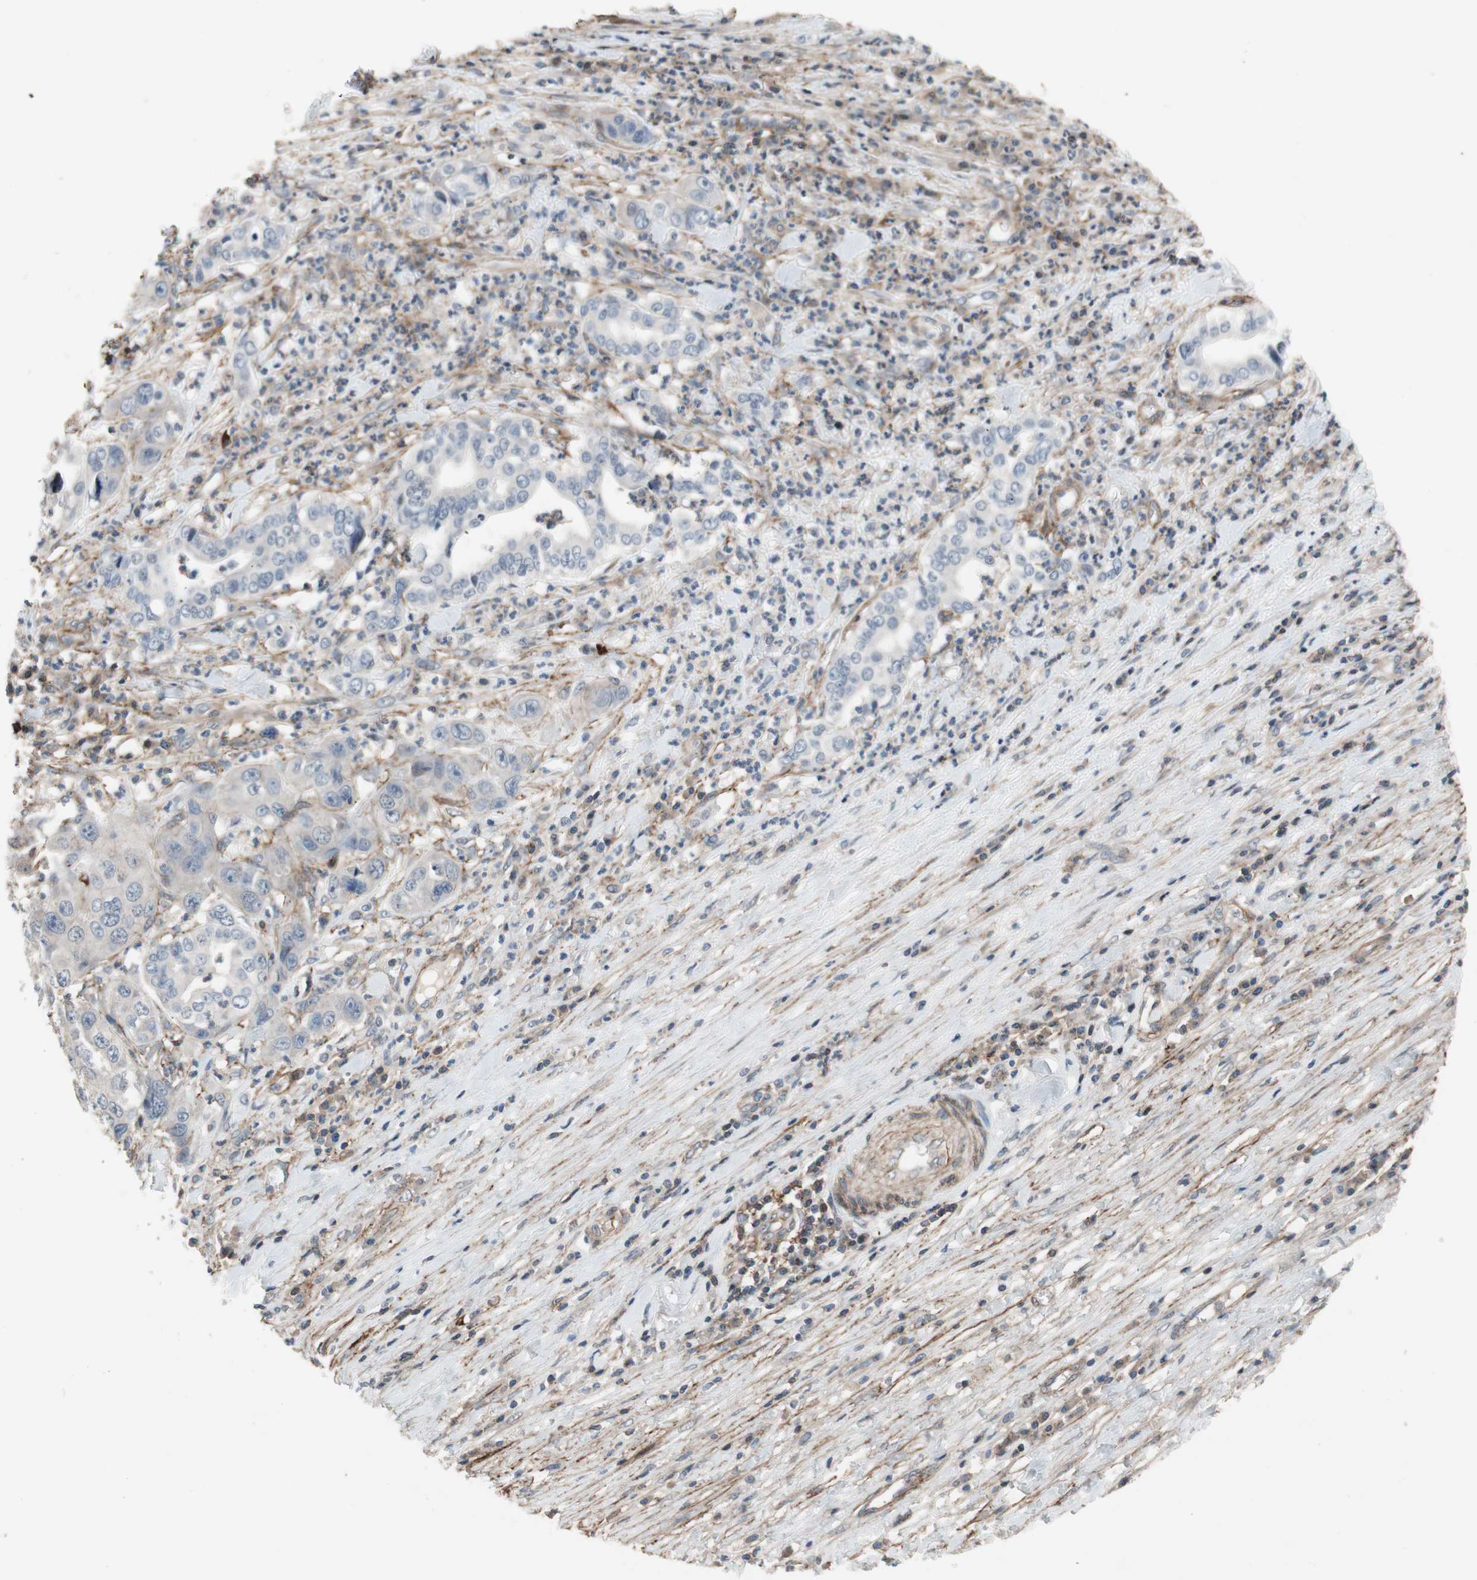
{"staining": {"intensity": "weak", "quantity": "<25%", "location": "cytoplasmic/membranous"}, "tissue": "liver cancer", "cell_type": "Tumor cells", "image_type": "cancer", "snomed": [{"axis": "morphology", "description": "Cholangiocarcinoma"}, {"axis": "topography", "description": "Liver"}], "caption": "Immunohistochemistry micrograph of neoplastic tissue: liver cancer stained with DAB demonstrates no significant protein positivity in tumor cells.", "gene": "GRHL1", "patient": {"sex": "female", "age": 61}}